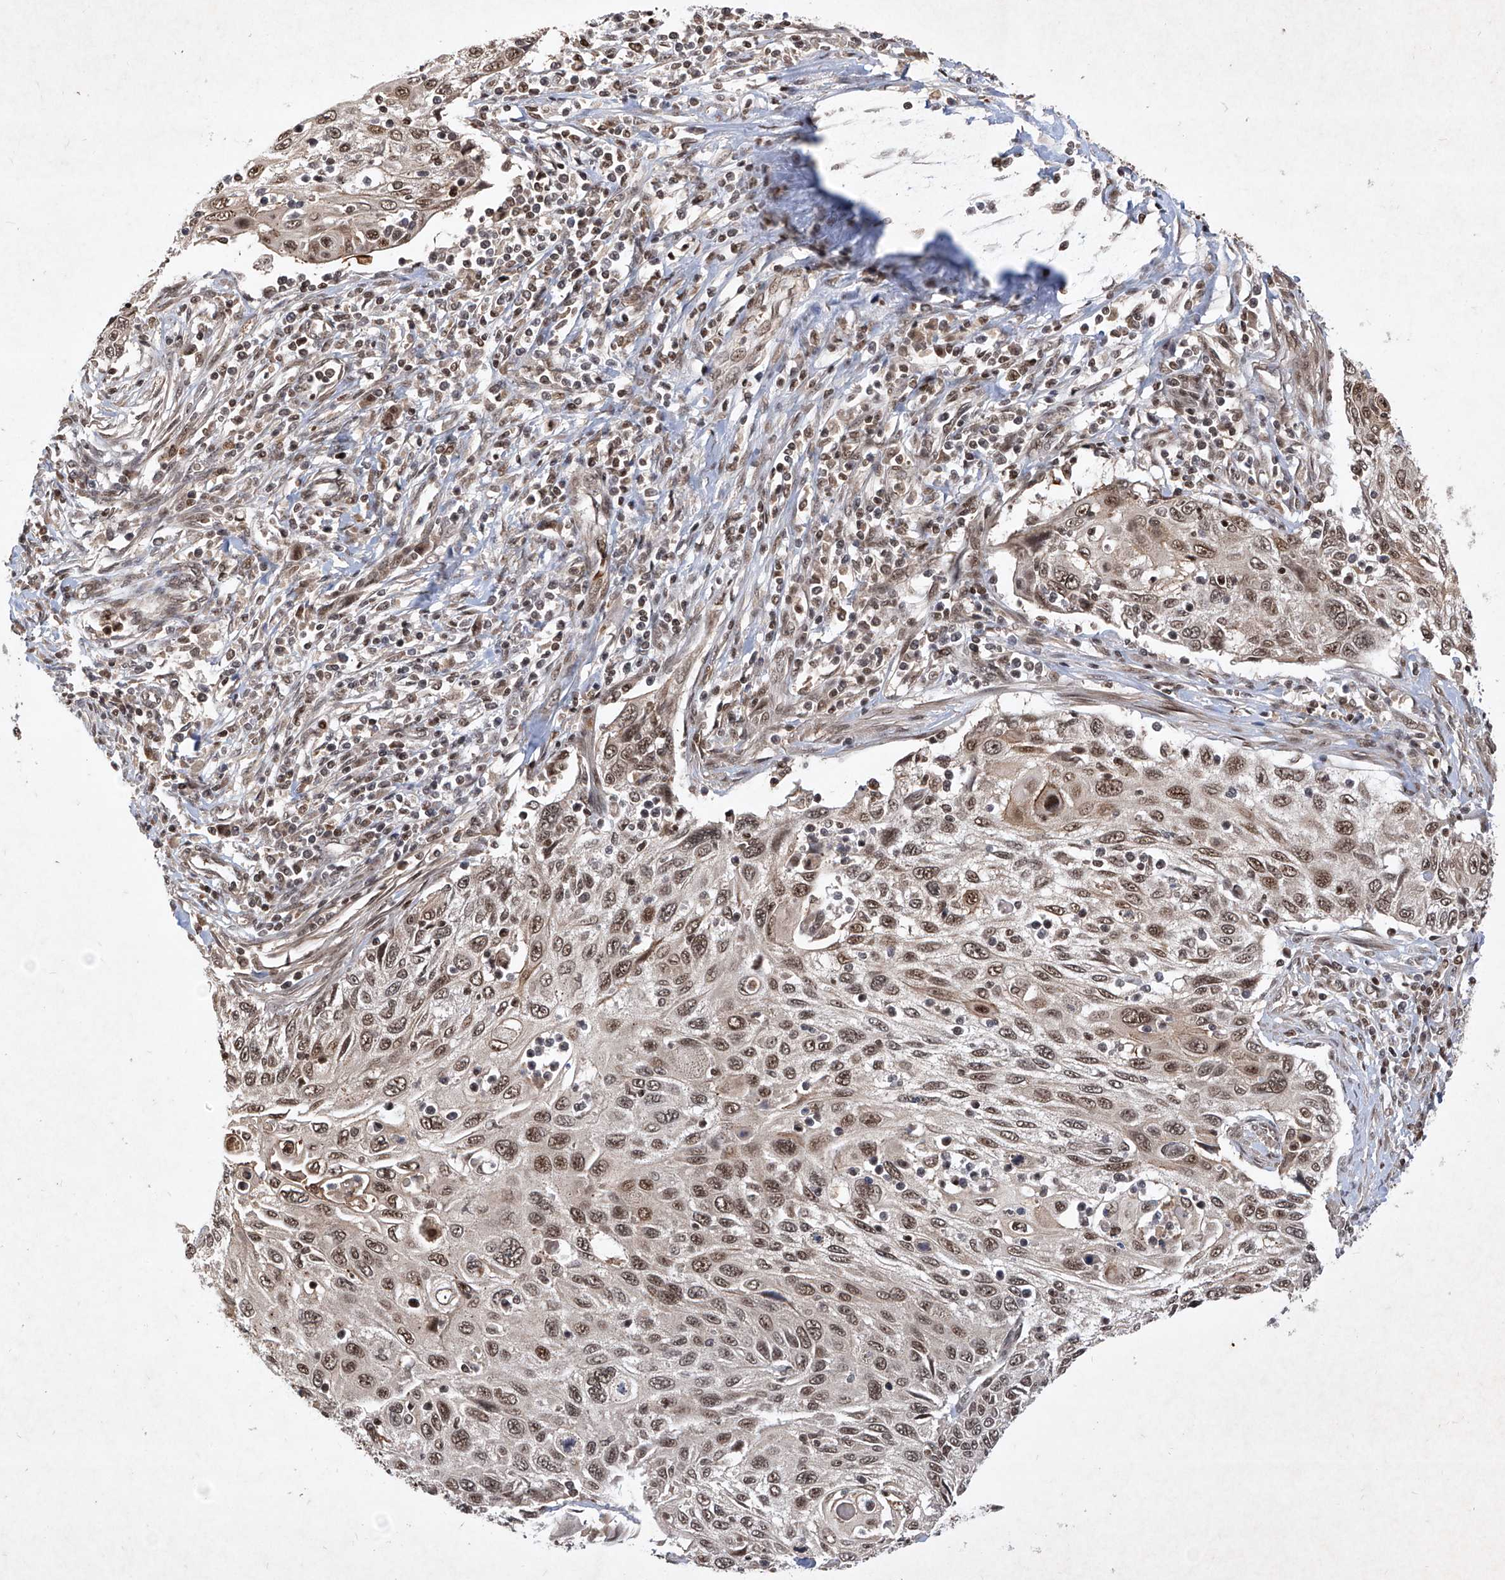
{"staining": {"intensity": "moderate", "quantity": ">75%", "location": "nuclear"}, "tissue": "cervical cancer", "cell_type": "Tumor cells", "image_type": "cancer", "snomed": [{"axis": "morphology", "description": "Squamous cell carcinoma, NOS"}, {"axis": "topography", "description": "Cervix"}], "caption": "Immunohistochemistry of cervical squamous cell carcinoma reveals medium levels of moderate nuclear staining in approximately >75% of tumor cells.", "gene": "IRF2", "patient": {"sex": "female", "age": 70}}